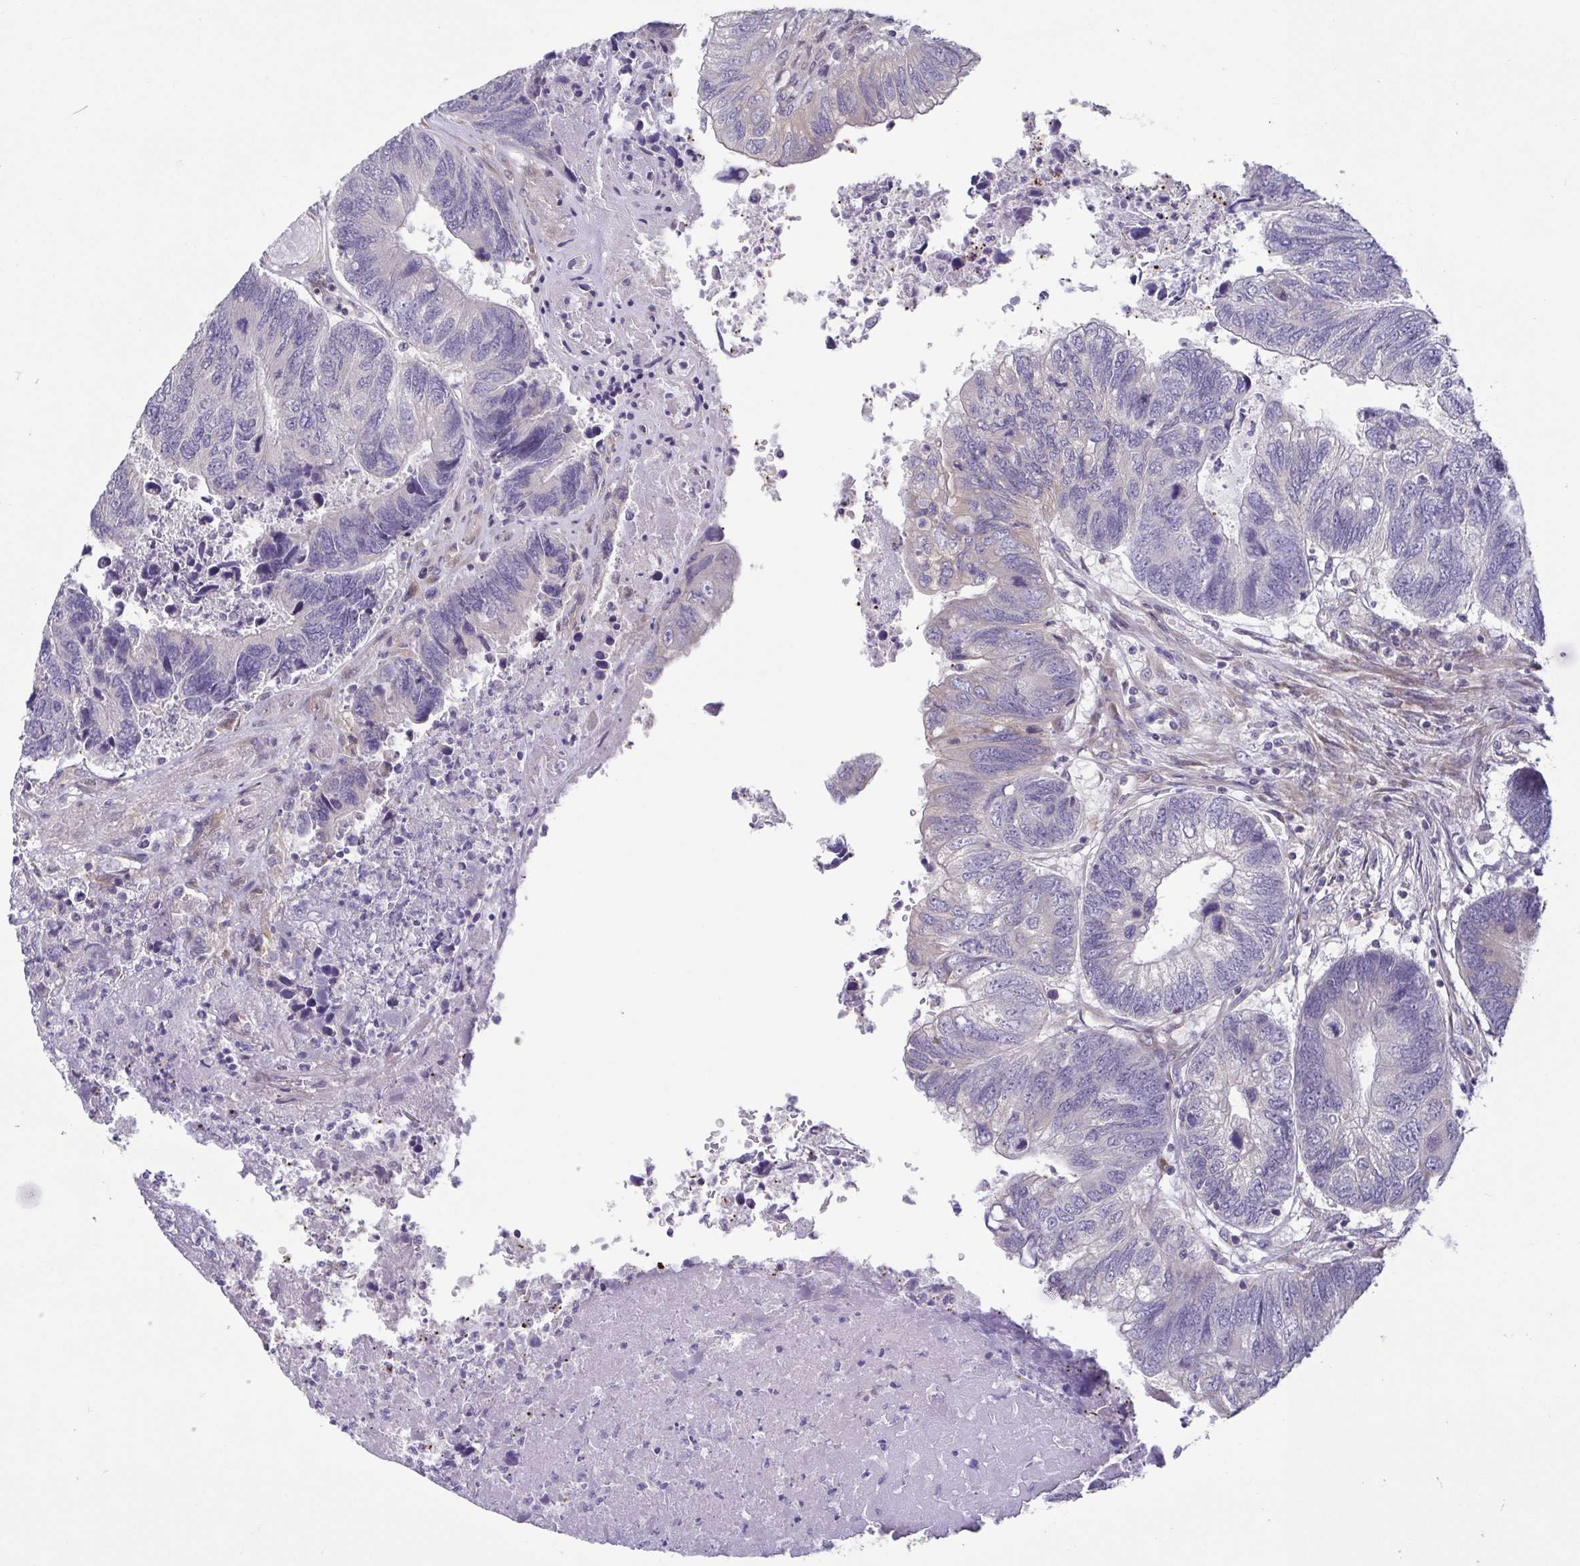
{"staining": {"intensity": "negative", "quantity": "none", "location": "none"}, "tissue": "colorectal cancer", "cell_type": "Tumor cells", "image_type": "cancer", "snomed": [{"axis": "morphology", "description": "Adenocarcinoma, NOS"}, {"axis": "topography", "description": "Colon"}], "caption": "Immunohistochemistry (IHC) of human colorectal cancer (adenocarcinoma) shows no expression in tumor cells.", "gene": "LMF2", "patient": {"sex": "female", "age": 67}}